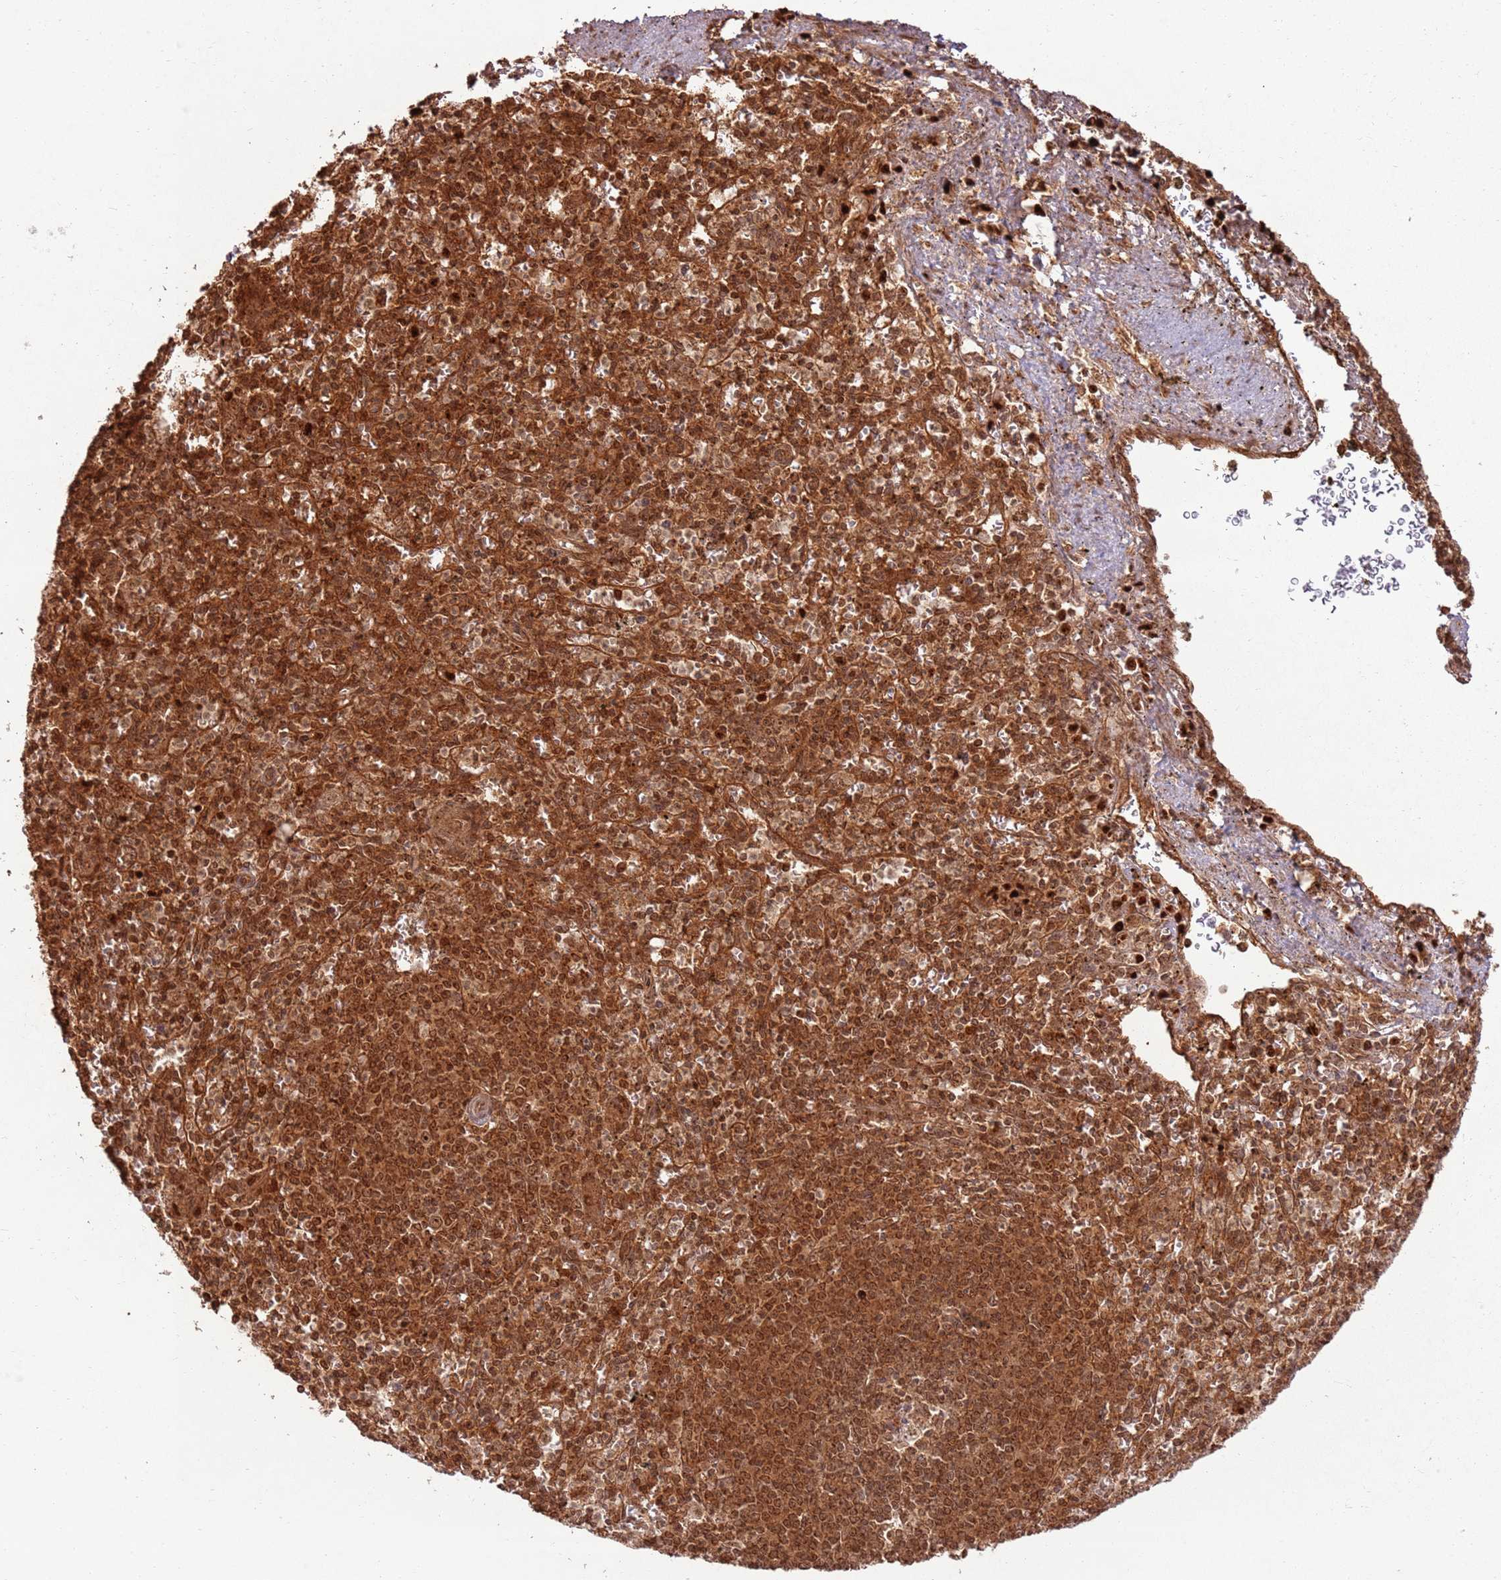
{"staining": {"intensity": "moderate", "quantity": "25%-75%", "location": "cytoplasmic/membranous,nuclear"}, "tissue": "spleen", "cell_type": "Cells in red pulp", "image_type": "normal", "snomed": [{"axis": "morphology", "description": "Normal tissue, NOS"}, {"axis": "topography", "description": "Spleen"}], "caption": "DAB (3,3'-diaminobenzidine) immunohistochemical staining of benign spleen displays moderate cytoplasmic/membranous,nuclear protein expression in about 25%-75% of cells in red pulp. The staining is performed using DAB brown chromogen to label protein expression. The nuclei are counter-stained blue using hematoxylin.", "gene": "TBC1D13", "patient": {"sex": "male", "age": 72}}